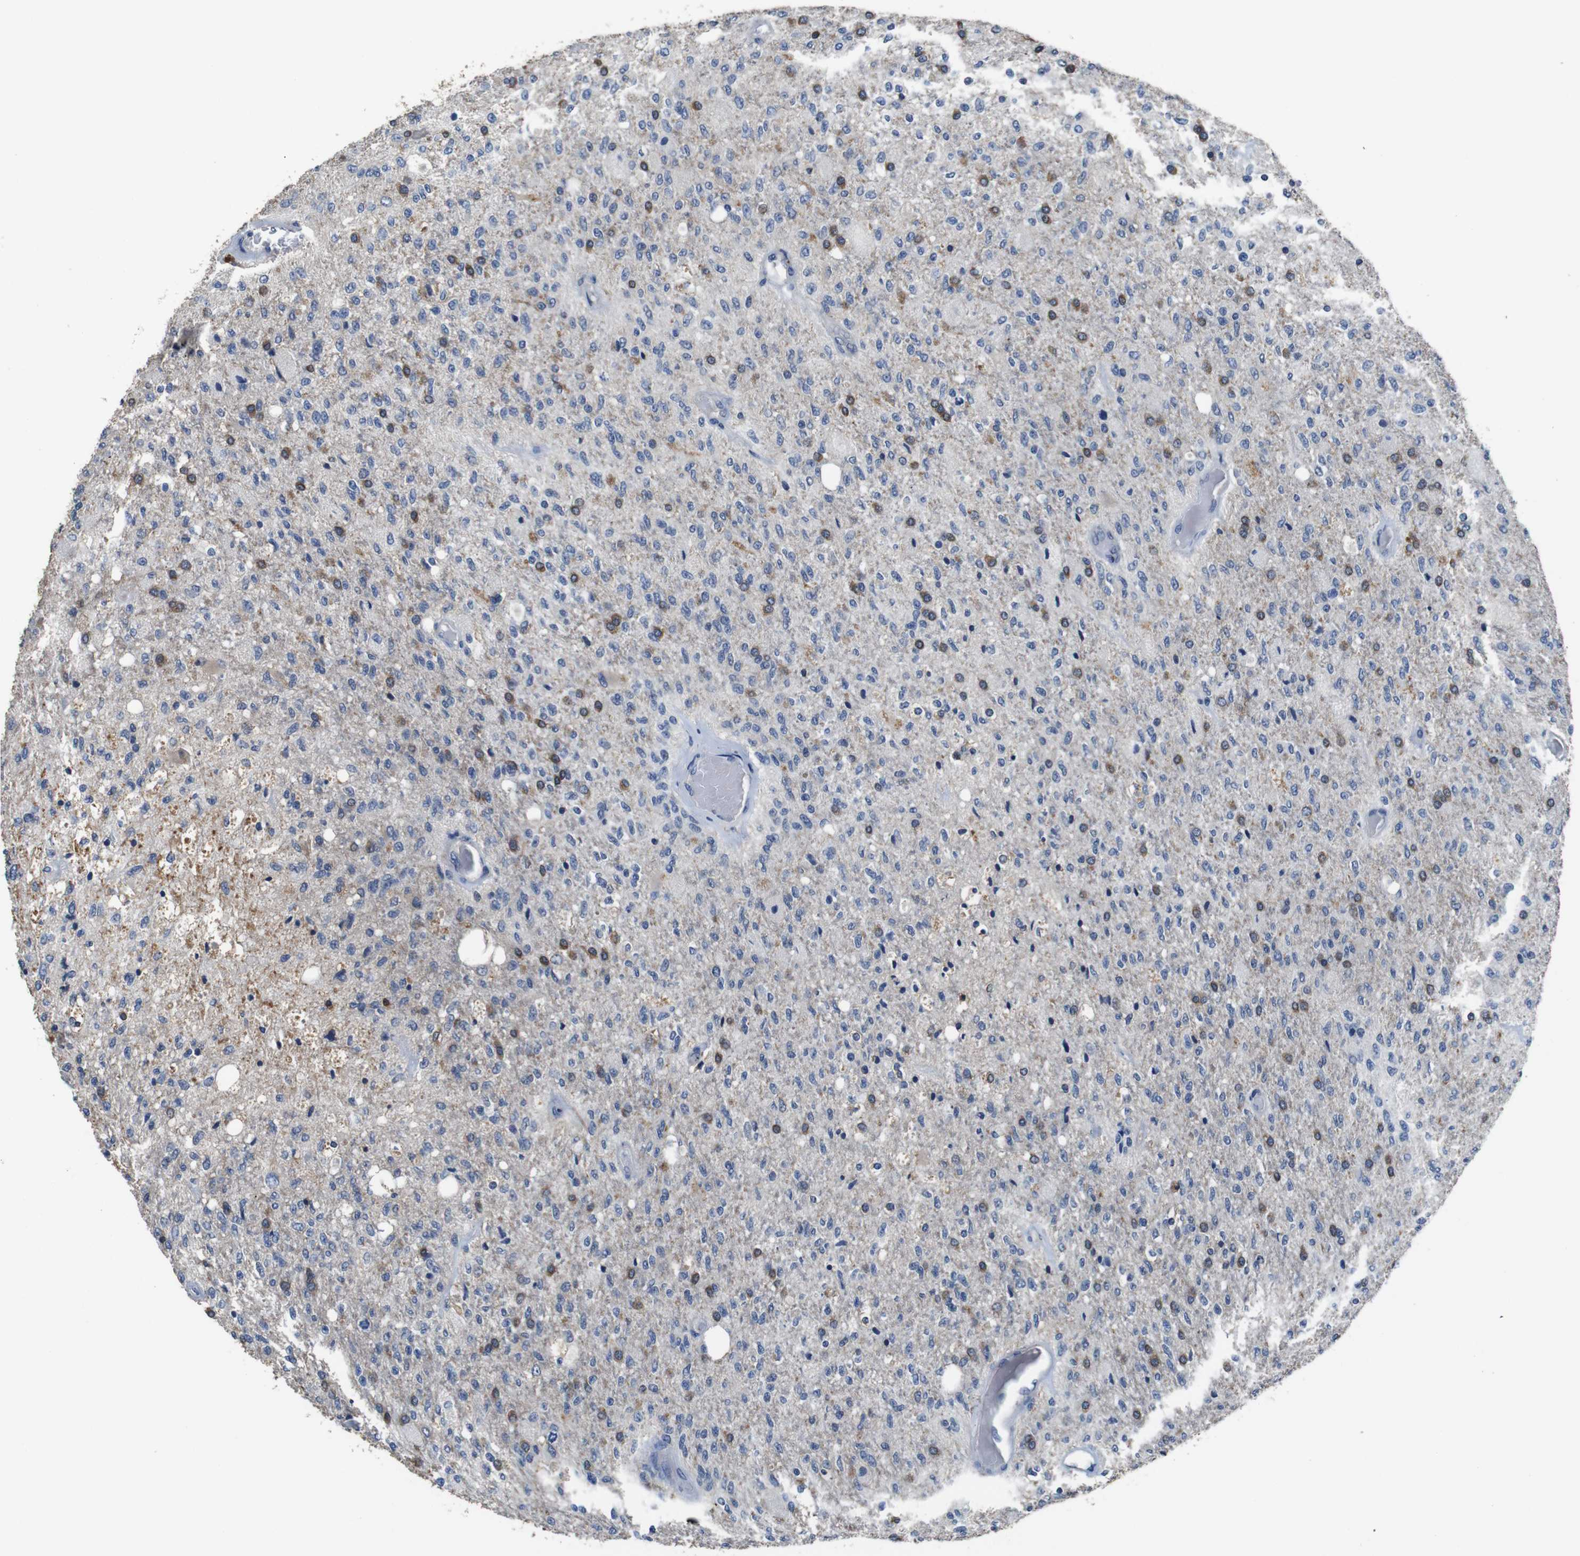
{"staining": {"intensity": "moderate", "quantity": "<25%", "location": "cytoplasmic/membranous"}, "tissue": "glioma", "cell_type": "Tumor cells", "image_type": "cancer", "snomed": [{"axis": "morphology", "description": "Normal tissue, NOS"}, {"axis": "morphology", "description": "Glioma, malignant, High grade"}, {"axis": "topography", "description": "Cerebral cortex"}], "caption": "Moderate cytoplasmic/membranous staining for a protein is identified in approximately <25% of tumor cells of malignant high-grade glioma using immunohistochemistry.", "gene": "GLIPR1", "patient": {"sex": "male", "age": 77}}